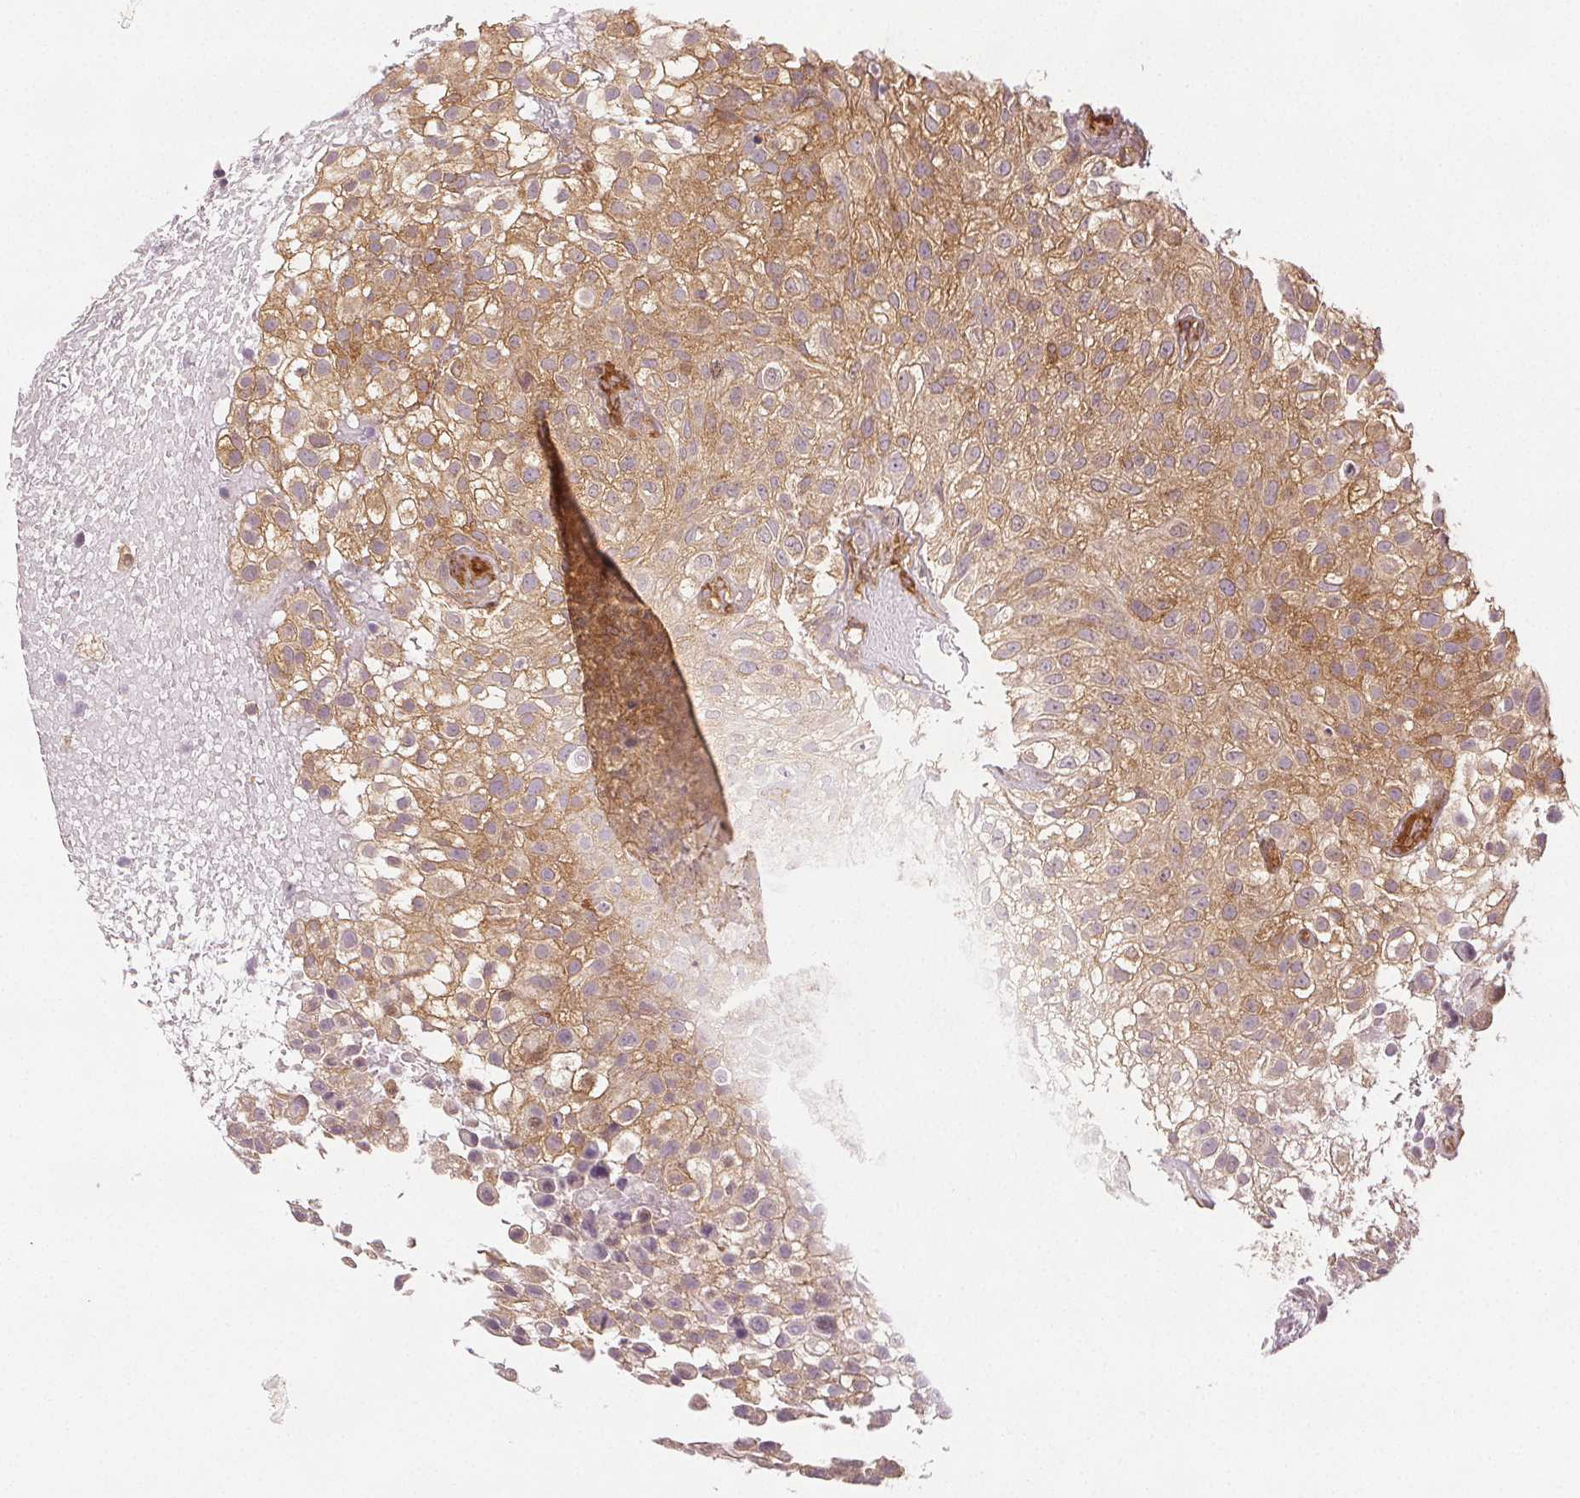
{"staining": {"intensity": "moderate", "quantity": ">75%", "location": "cytoplasmic/membranous"}, "tissue": "urothelial cancer", "cell_type": "Tumor cells", "image_type": "cancer", "snomed": [{"axis": "morphology", "description": "Urothelial carcinoma, High grade"}, {"axis": "topography", "description": "Urinary bladder"}], "caption": "Protein expression by immunohistochemistry (IHC) reveals moderate cytoplasmic/membranous positivity in about >75% of tumor cells in urothelial cancer.", "gene": "DIAPH2", "patient": {"sex": "male", "age": 56}}